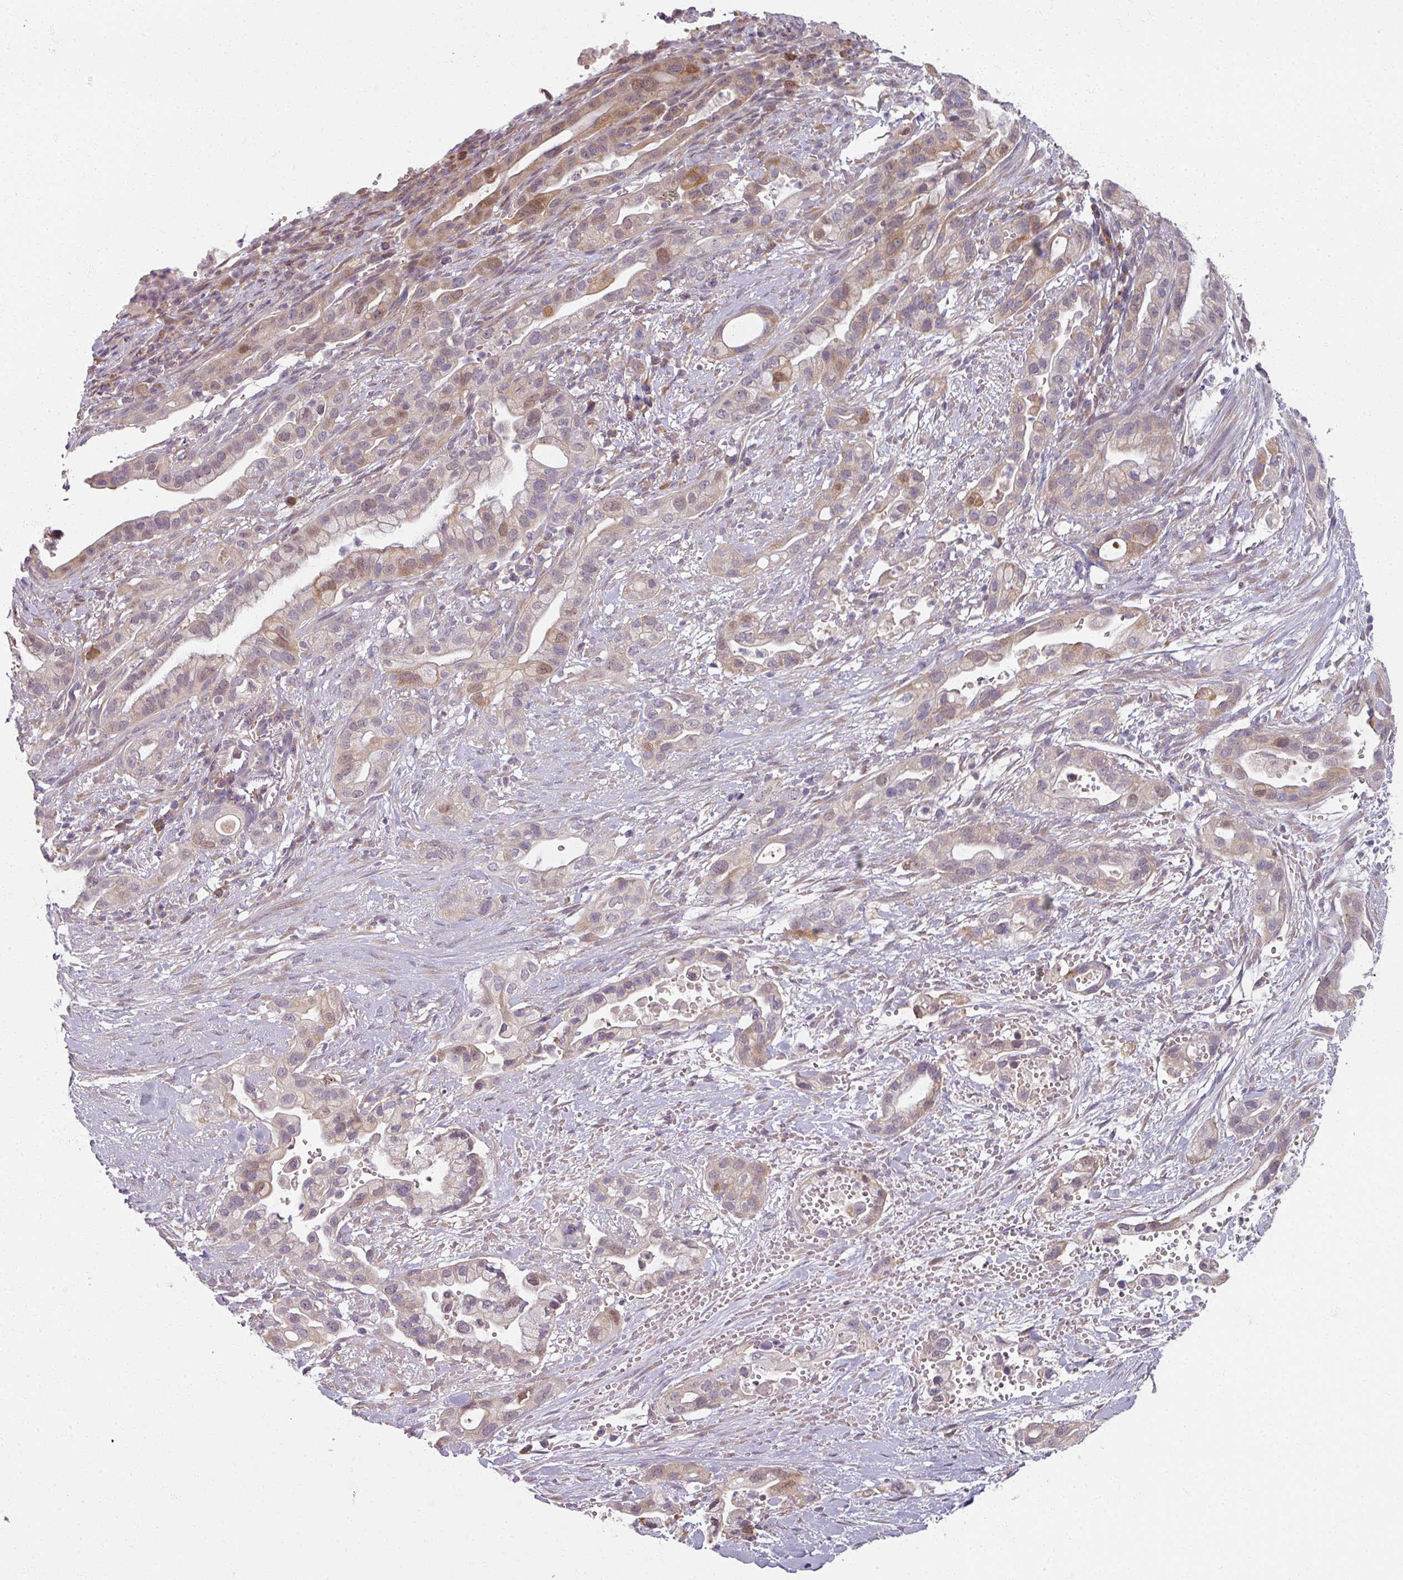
{"staining": {"intensity": "moderate", "quantity": "25%-75%", "location": "cytoplasmic/membranous,nuclear"}, "tissue": "pancreatic cancer", "cell_type": "Tumor cells", "image_type": "cancer", "snomed": [{"axis": "morphology", "description": "Adenocarcinoma, NOS"}, {"axis": "topography", "description": "Pancreas"}], "caption": "DAB immunohistochemical staining of human pancreatic cancer (adenocarcinoma) exhibits moderate cytoplasmic/membranous and nuclear protein positivity in approximately 25%-75% of tumor cells. The staining was performed using DAB (3,3'-diaminobenzidine), with brown indicating positive protein expression. Nuclei are stained blue with hematoxylin.", "gene": "MYMK", "patient": {"sex": "male", "age": 44}}